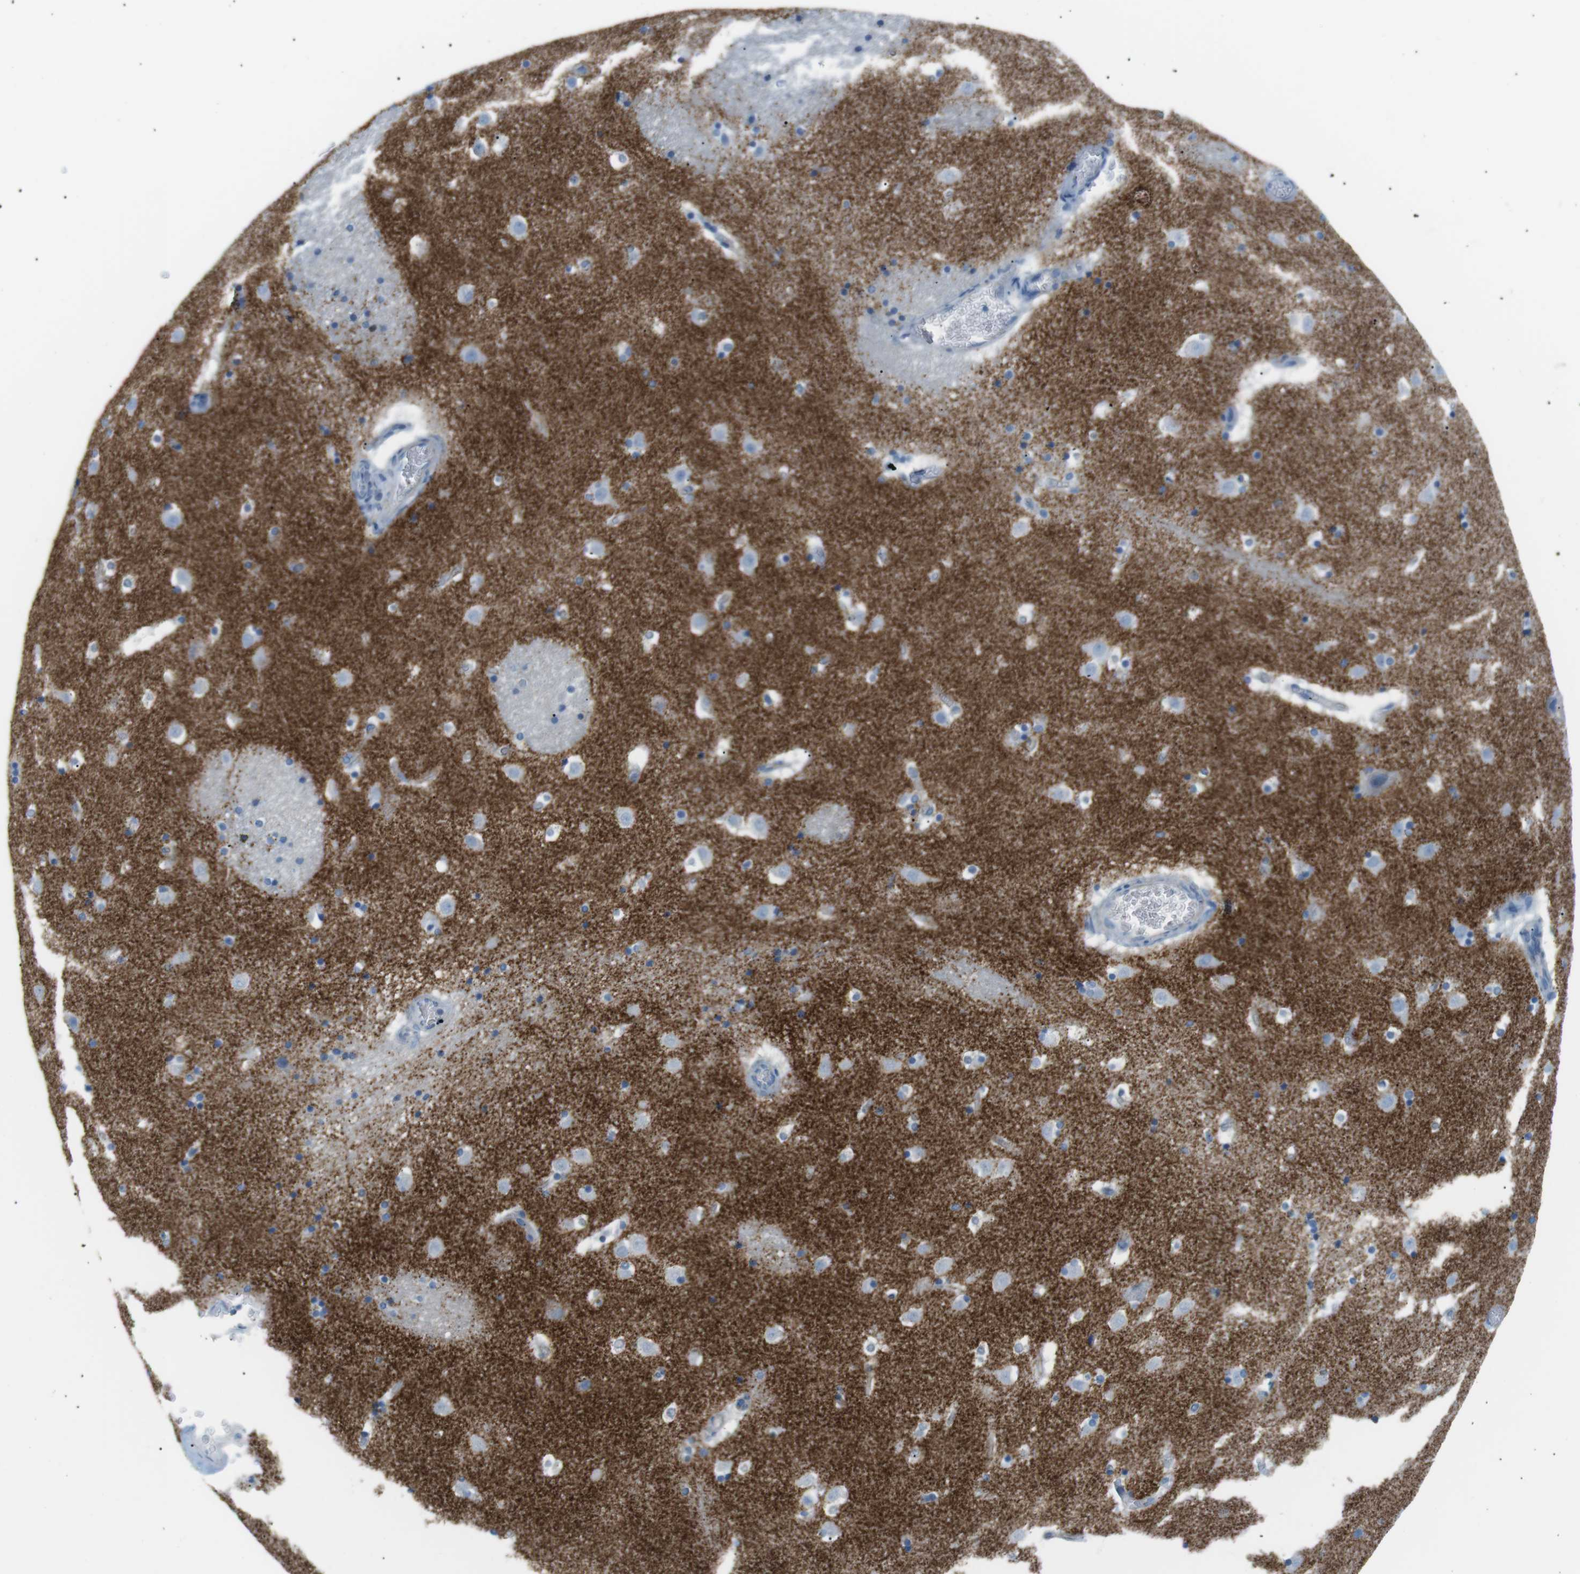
{"staining": {"intensity": "moderate", "quantity": "<25%", "location": "cytoplasmic/membranous"}, "tissue": "caudate", "cell_type": "Glial cells", "image_type": "normal", "snomed": [{"axis": "morphology", "description": "Normal tissue, NOS"}, {"axis": "topography", "description": "Lateral ventricle wall"}], "caption": "Caudate stained with immunohistochemistry (IHC) shows moderate cytoplasmic/membranous staining in approximately <25% of glial cells. The staining was performed using DAB to visualize the protein expression in brown, while the nuclei were stained in blue with hematoxylin (Magnification: 20x).", "gene": "VAMP1", "patient": {"sex": "male", "age": 45}}